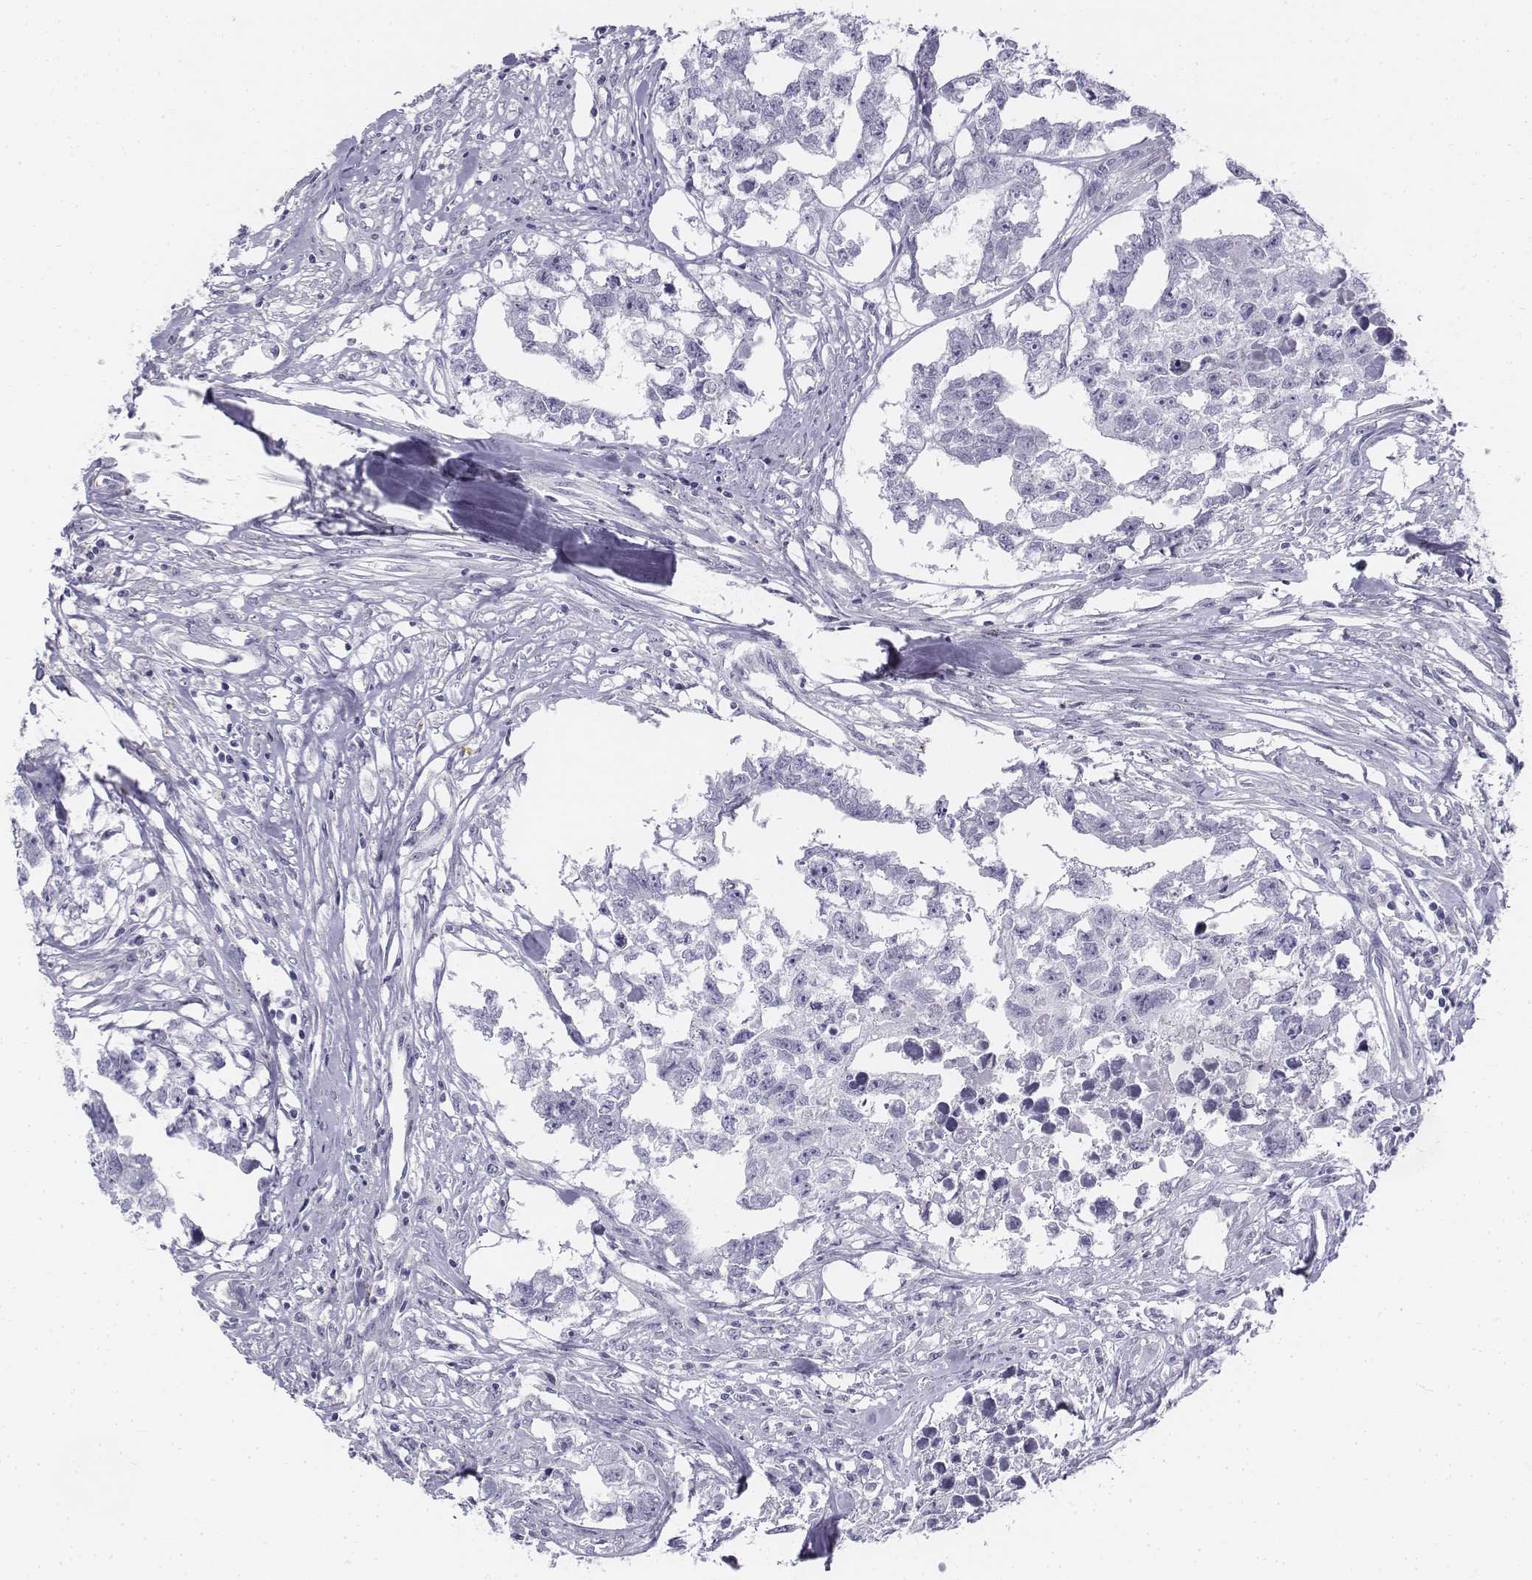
{"staining": {"intensity": "negative", "quantity": "none", "location": "none"}, "tissue": "testis cancer", "cell_type": "Tumor cells", "image_type": "cancer", "snomed": [{"axis": "morphology", "description": "Carcinoma, Embryonal, NOS"}, {"axis": "morphology", "description": "Teratoma, malignant, NOS"}, {"axis": "topography", "description": "Testis"}], "caption": "There is no significant expression in tumor cells of testis cancer (embryonal carcinoma).", "gene": "TH", "patient": {"sex": "male", "age": 44}}